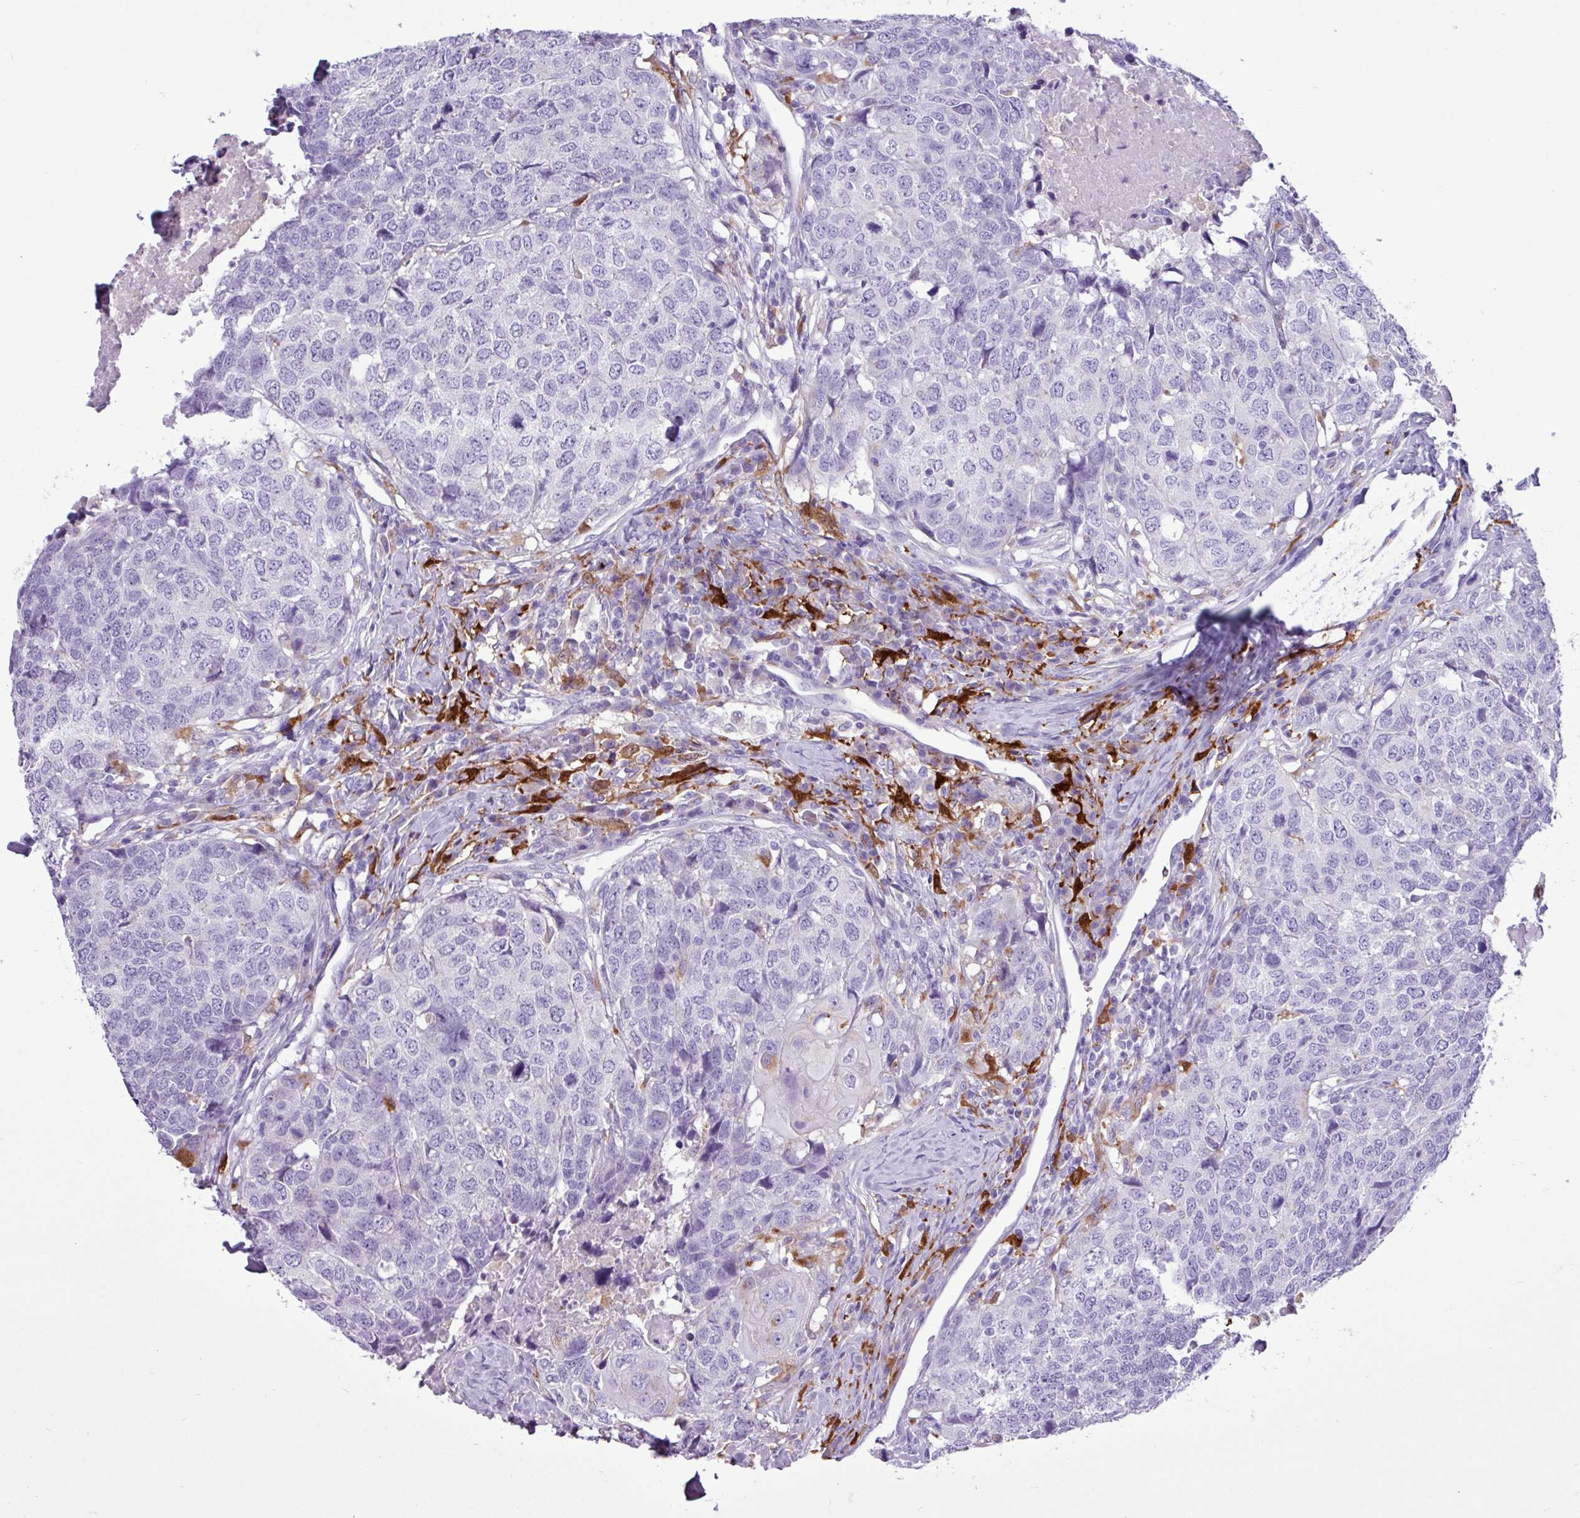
{"staining": {"intensity": "negative", "quantity": "none", "location": "none"}, "tissue": "head and neck cancer", "cell_type": "Tumor cells", "image_type": "cancer", "snomed": [{"axis": "morphology", "description": "Squamous cell carcinoma, NOS"}, {"axis": "topography", "description": "Head-Neck"}], "caption": "Tumor cells show no significant protein expression in squamous cell carcinoma (head and neck).", "gene": "TMEM200C", "patient": {"sex": "male", "age": 66}}